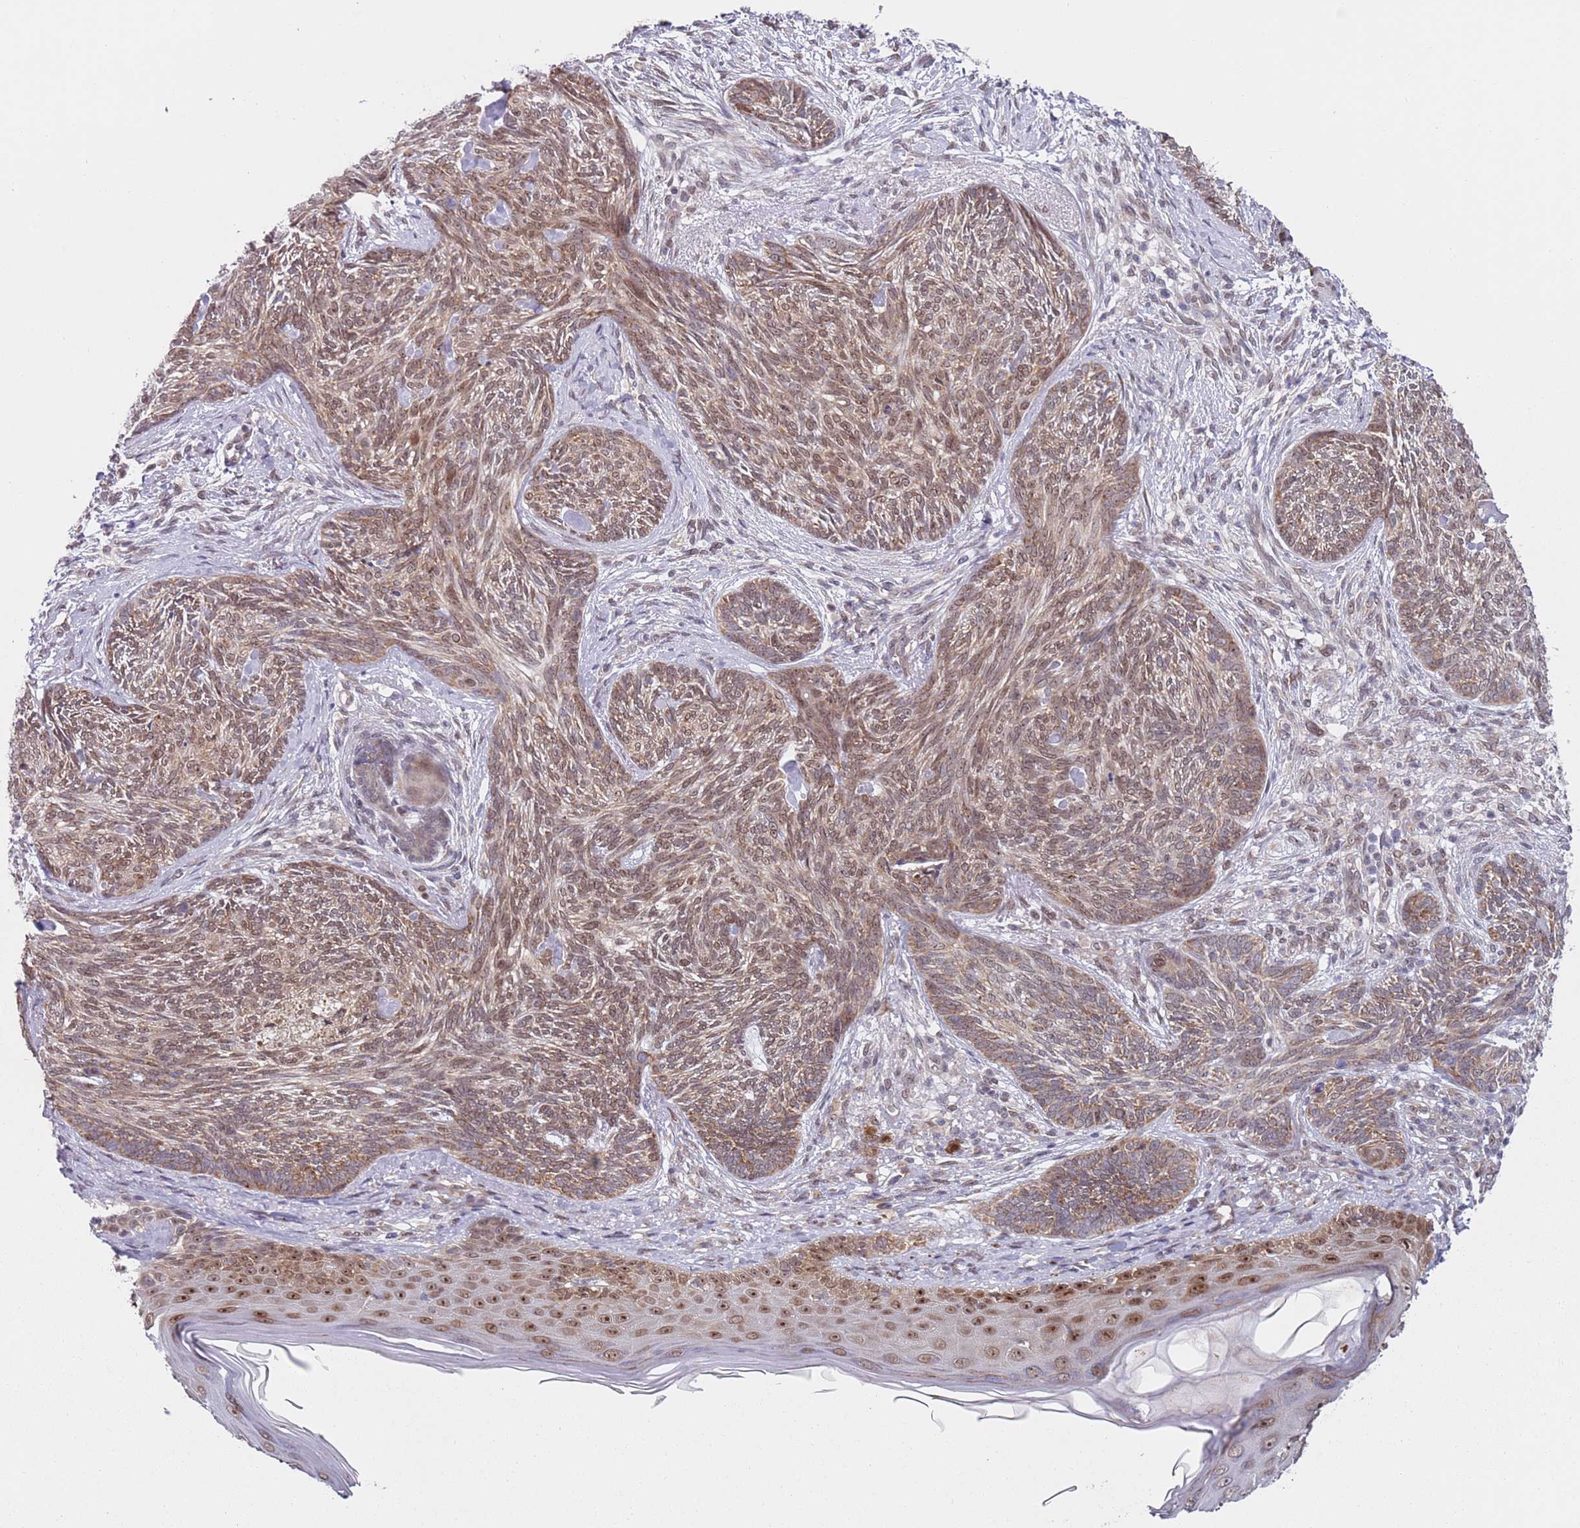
{"staining": {"intensity": "moderate", "quantity": ">75%", "location": "cytoplasmic/membranous,nuclear"}, "tissue": "skin cancer", "cell_type": "Tumor cells", "image_type": "cancer", "snomed": [{"axis": "morphology", "description": "Basal cell carcinoma"}, {"axis": "topography", "description": "Skin"}], "caption": "Immunohistochemical staining of skin basal cell carcinoma exhibits medium levels of moderate cytoplasmic/membranous and nuclear staining in about >75% of tumor cells. Immunohistochemistry stains the protein in brown and the nuclei are stained blue.", "gene": "SLC25A32", "patient": {"sex": "male", "age": 73}}